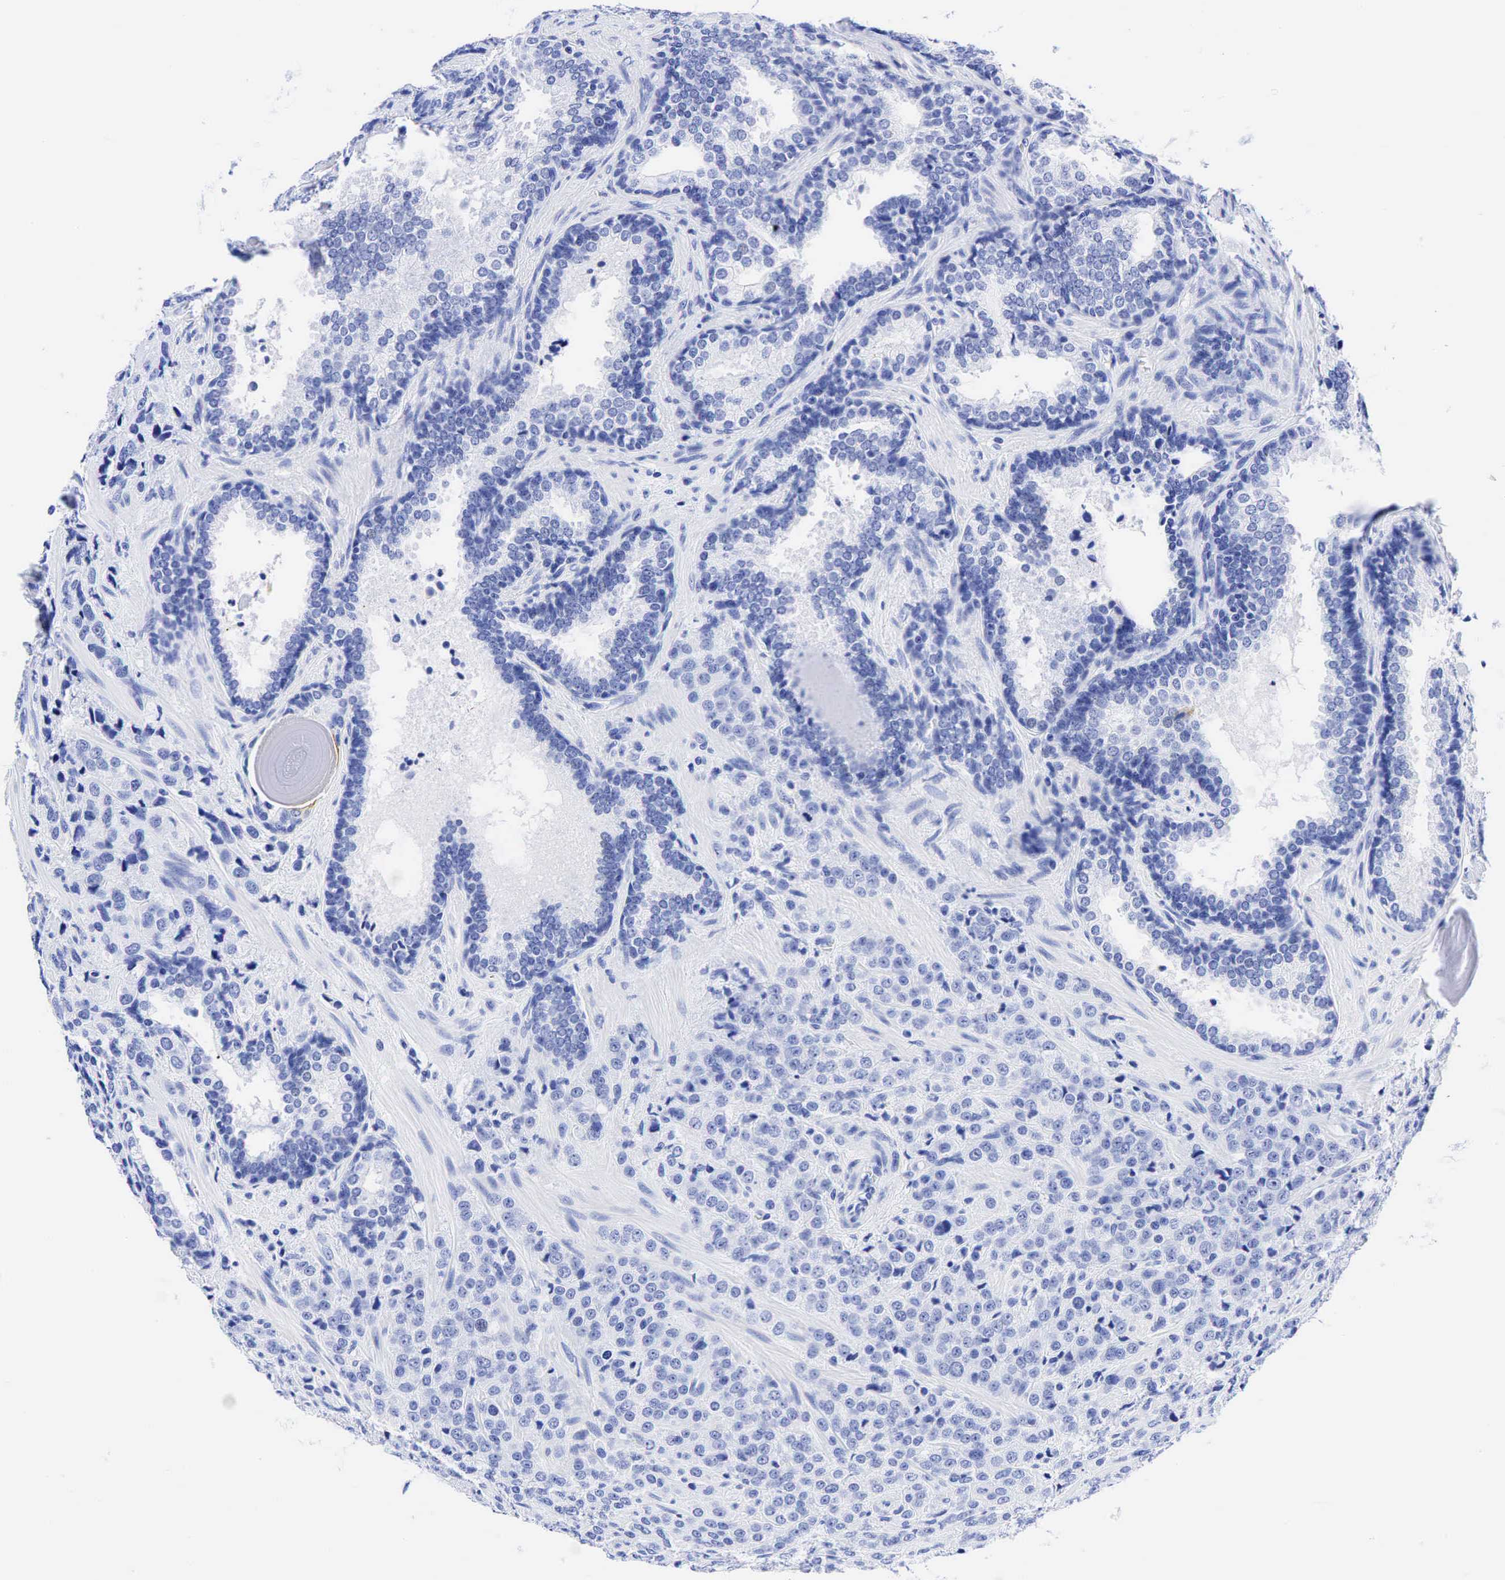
{"staining": {"intensity": "negative", "quantity": "none", "location": "none"}, "tissue": "prostate cancer", "cell_type": "Tumor cells", "image_type": "cancer", "snomed": [{"axis": "morphology", "description": "Adenocarcinoma, Medium grade"}, {"axis": "topography", "description": "Prostate"}], "caption": "Human prostate cancer stained for a protein using IHC demonstrates no staining in tumor cells.", "gene": "CEACAM5", "patient": {"sex": "male", "age": 70}}